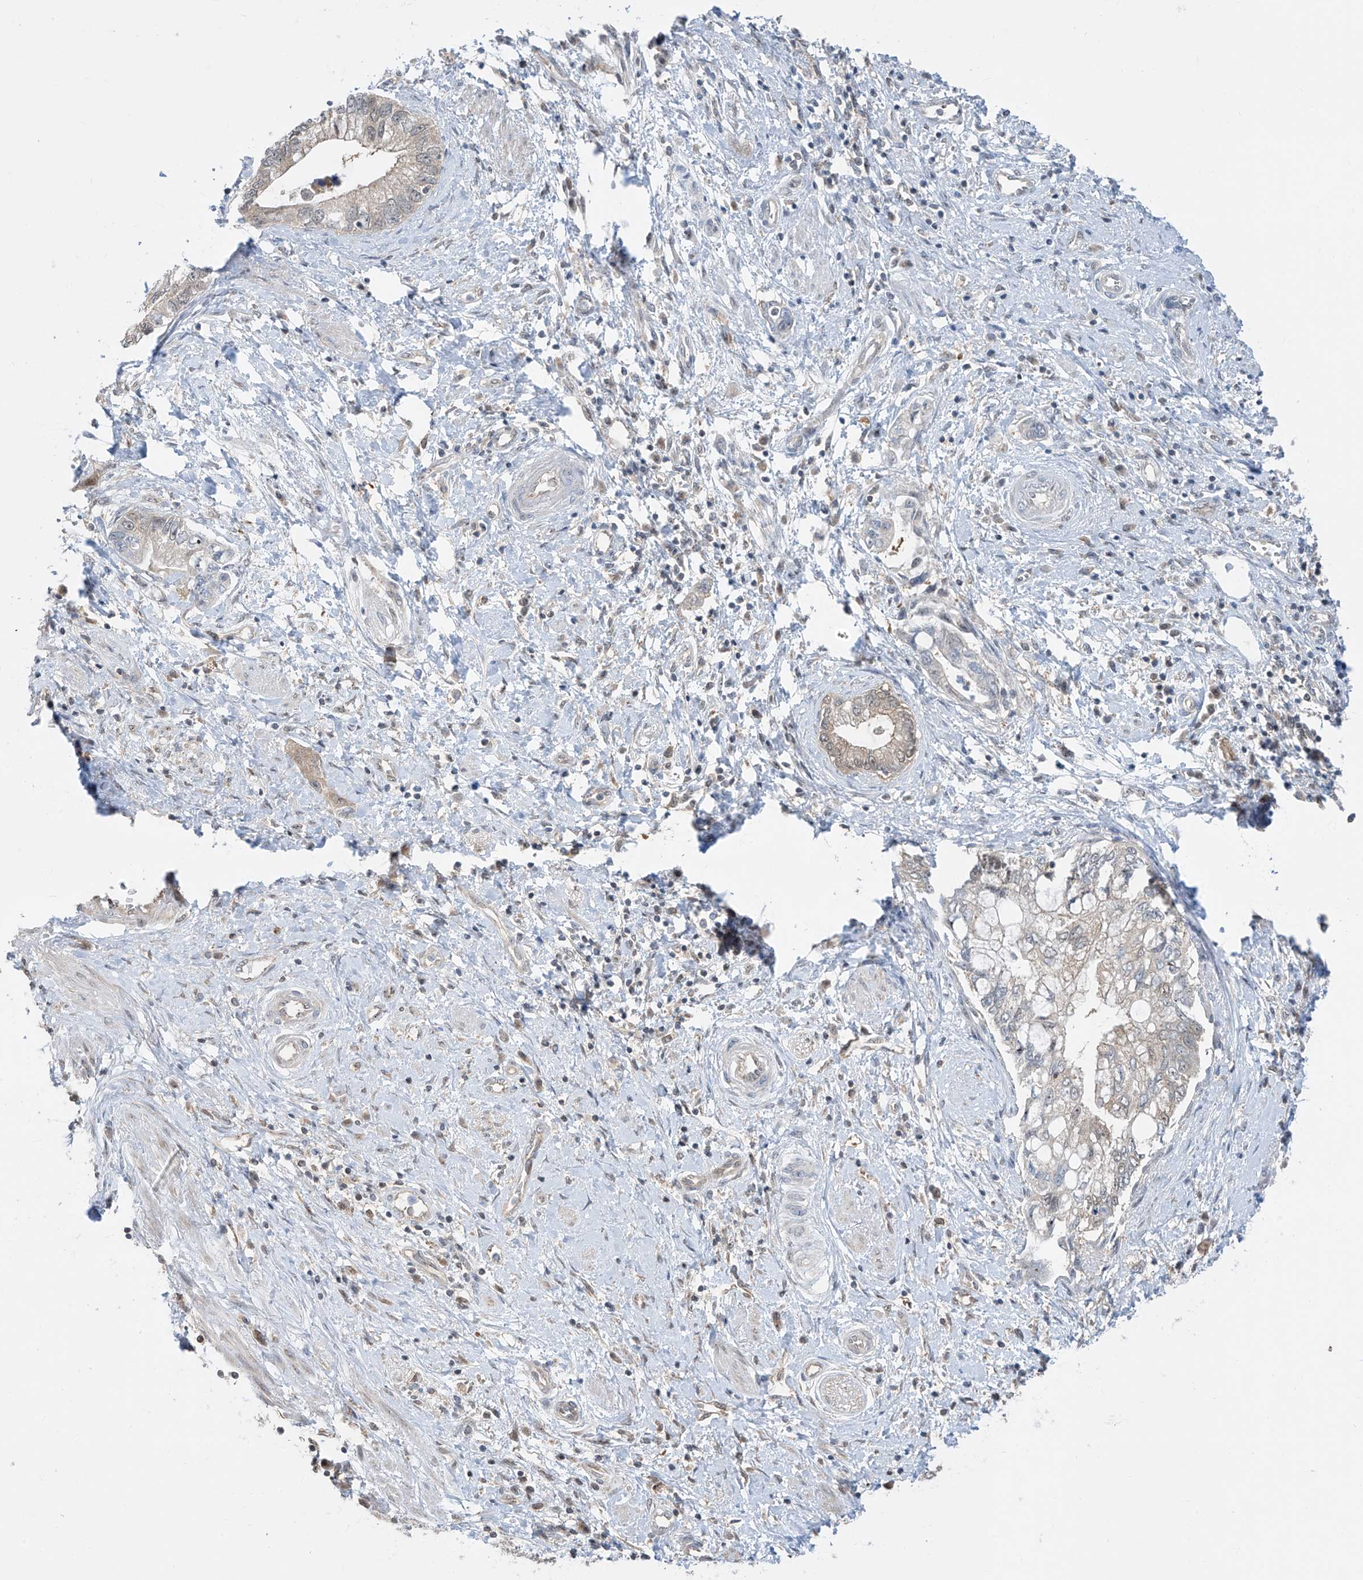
{"staining": {"intensity": "weak", "quantity": "<25%", "location": "cytoplasmic/membranous"}, "tissue": "pancreatic cancer", "cell_type": "Tumor cells", "image_type": "cancer", "snomed": [{"axis": "morphology", "description": "Adenocarcinoma, NOS"}, {"axis": "topography", "description": "Pancreas"}], "caption": "High magnification brightfield microscopy of pancreatic adenocarcinoma stained with DAB (3,3'-diaminobenzidine) (brown) and counterstained with hematoxylin (blue): tumor cells show no significant positivity.", "gene": "TTC38", "patient": {"sex": "female", "age": 73}}